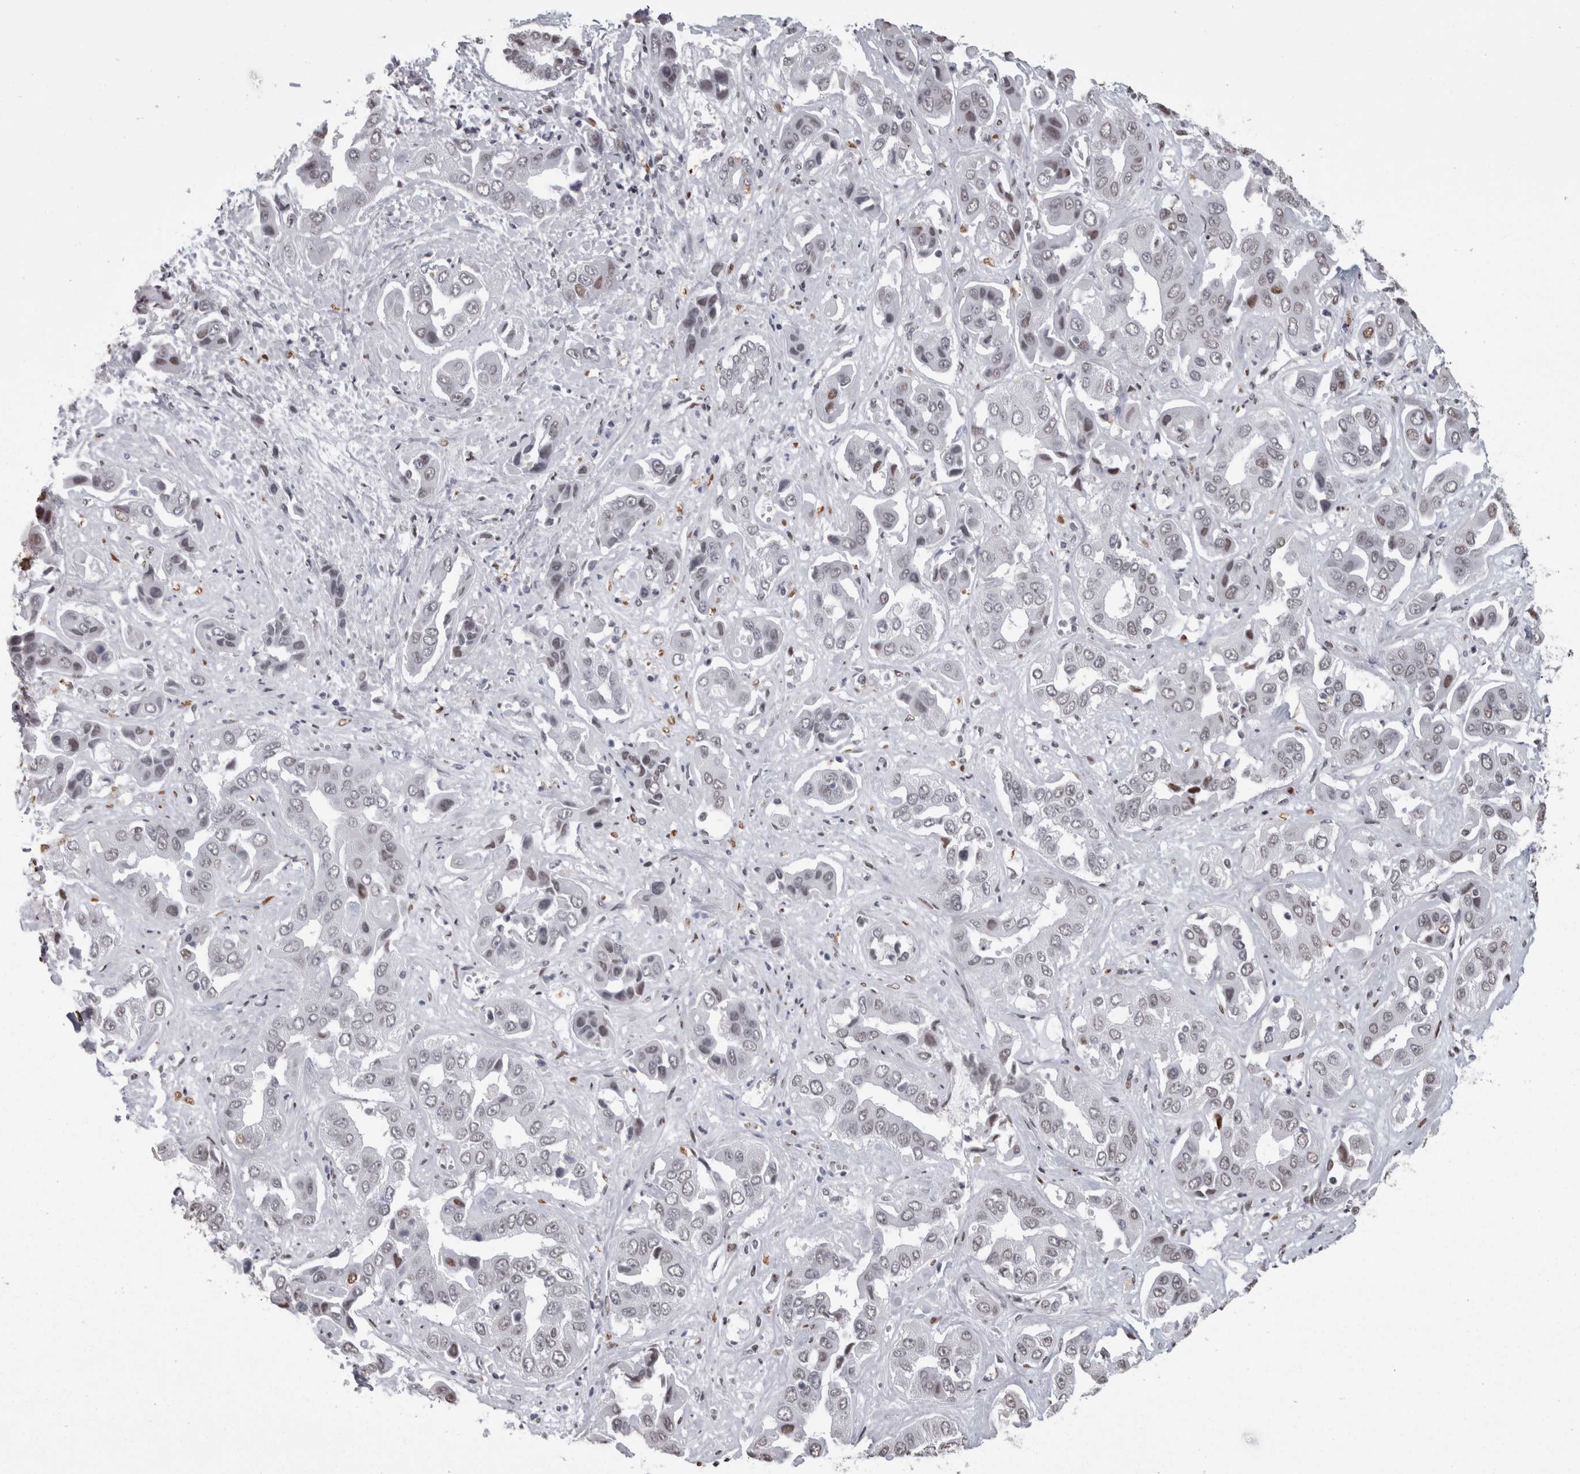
{"staining": {"intensity": "weak", "quantity": "<25%", "location": "nuclear"}, "tissue": "liver cancer", "cell_type": "Tumor cells", "image_type": "cancer", "snomed": [{"axis": "morphology", "description": "Cholangiocarcinoma"}, {"axis": "topography", "description": "Liver"}], "caption": "DAB (3,3'-diaminobenzidine) immunohistochemical staining of liver cholangiocarcinoma reveals no significant positivity in tumor cells. (DAB immunohistochemistry, high magnification).", "gene": "HNRNPM", "patient": {"sex": "female", "age": 52}}